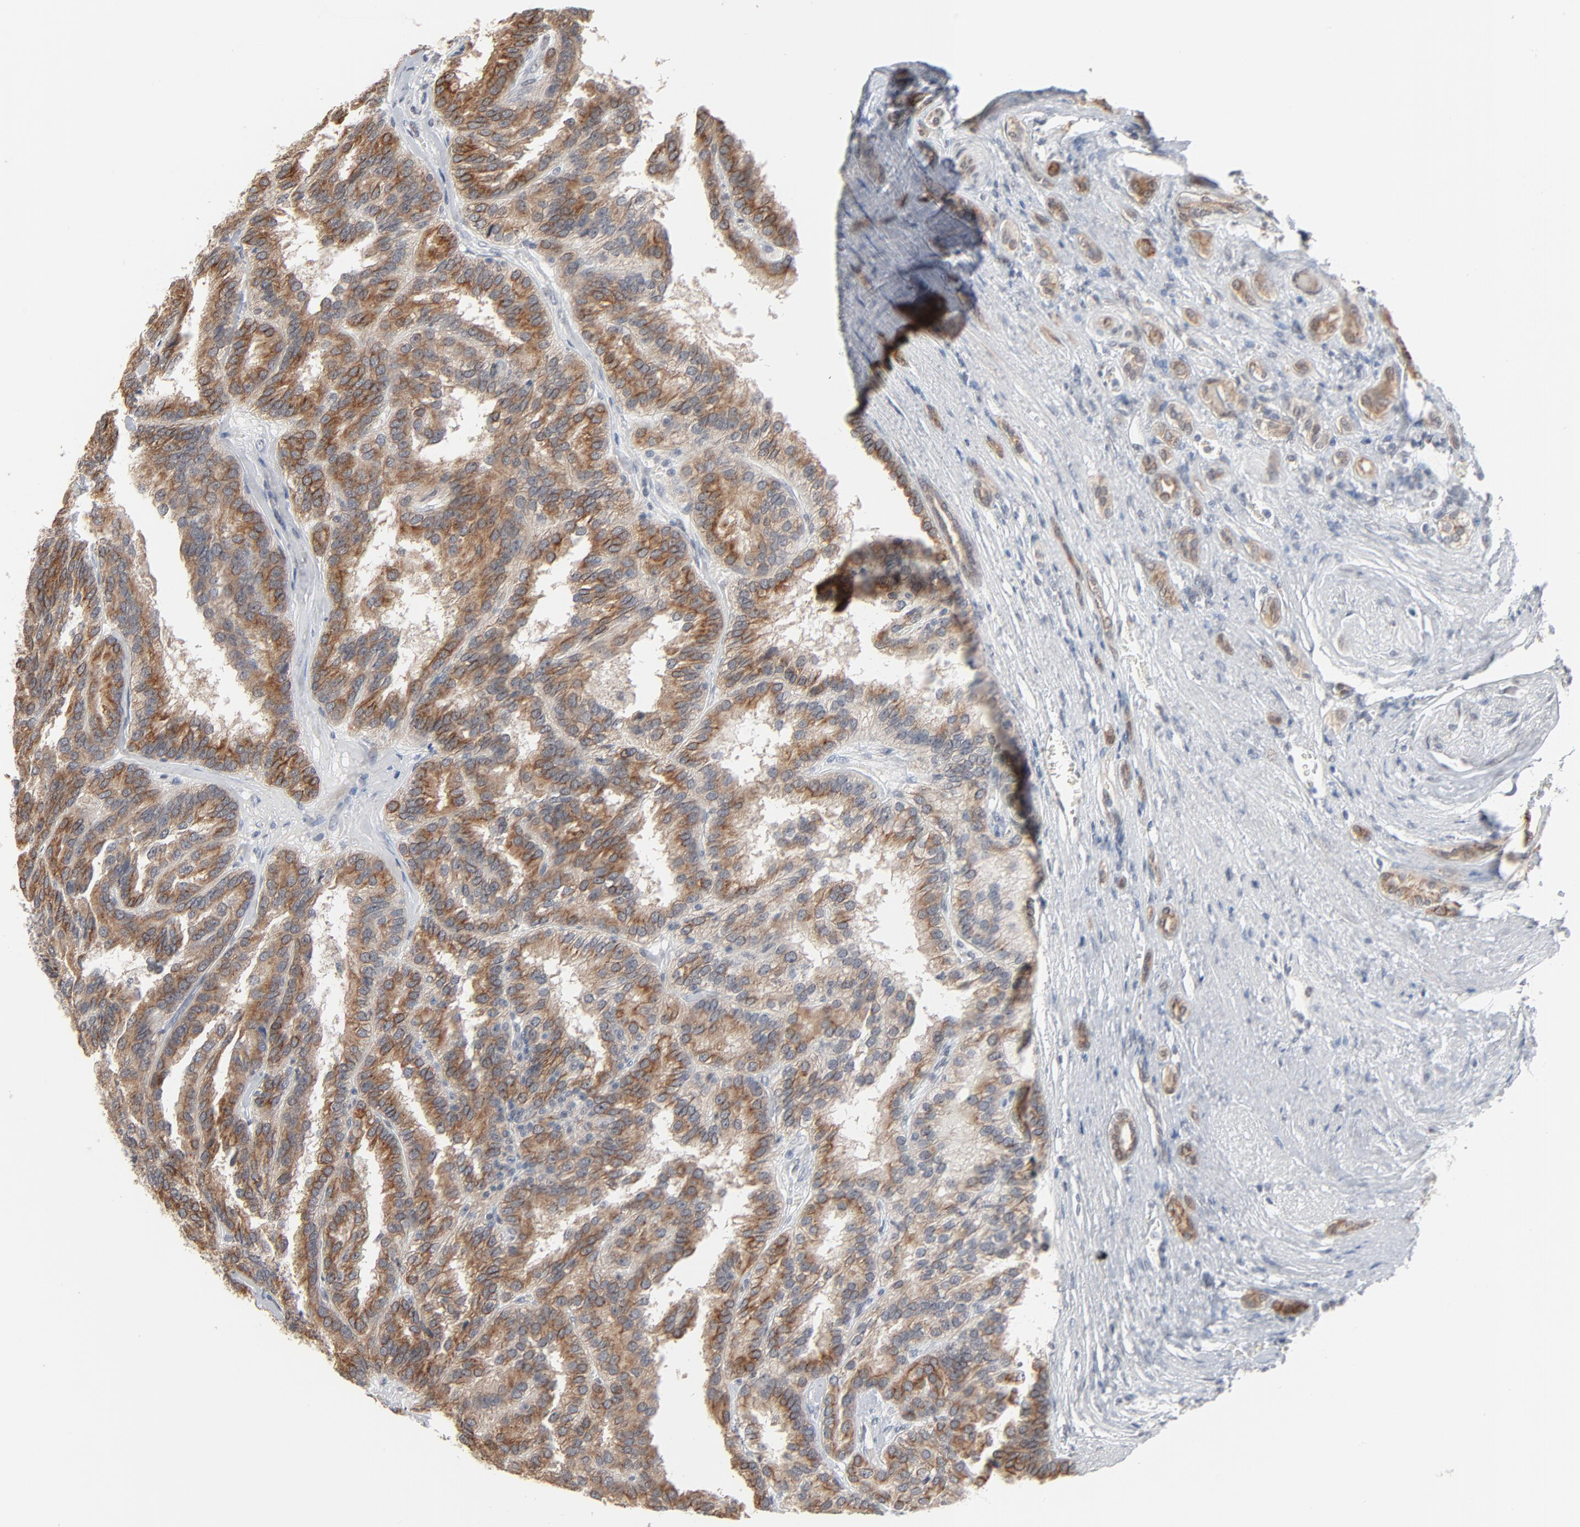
{"staining": {"intensity": "strong", "quantity": ">75%", "location": "cytoplasmic/membranous"}, "tissue": "renal cancer", "cell_type": "Tumor cells", "image_type": "cancer", "snomed": [{"axis": "morphology", "description": "Adenocarcinoma, NOS"}, {"axis": "topography", "description": "Kidney"}], "caption": "This histopathology image shows adenocarcinoma (renal) stained with immunohistochemistry (IHC) to label a protein in brown. The cytoplasmic/membranous of tumor cells show strong positivity for the protein. Nuclei are counter-stained blue.", "gene": "ITPR3", "patient": {"sex": "male", "age": 46}}